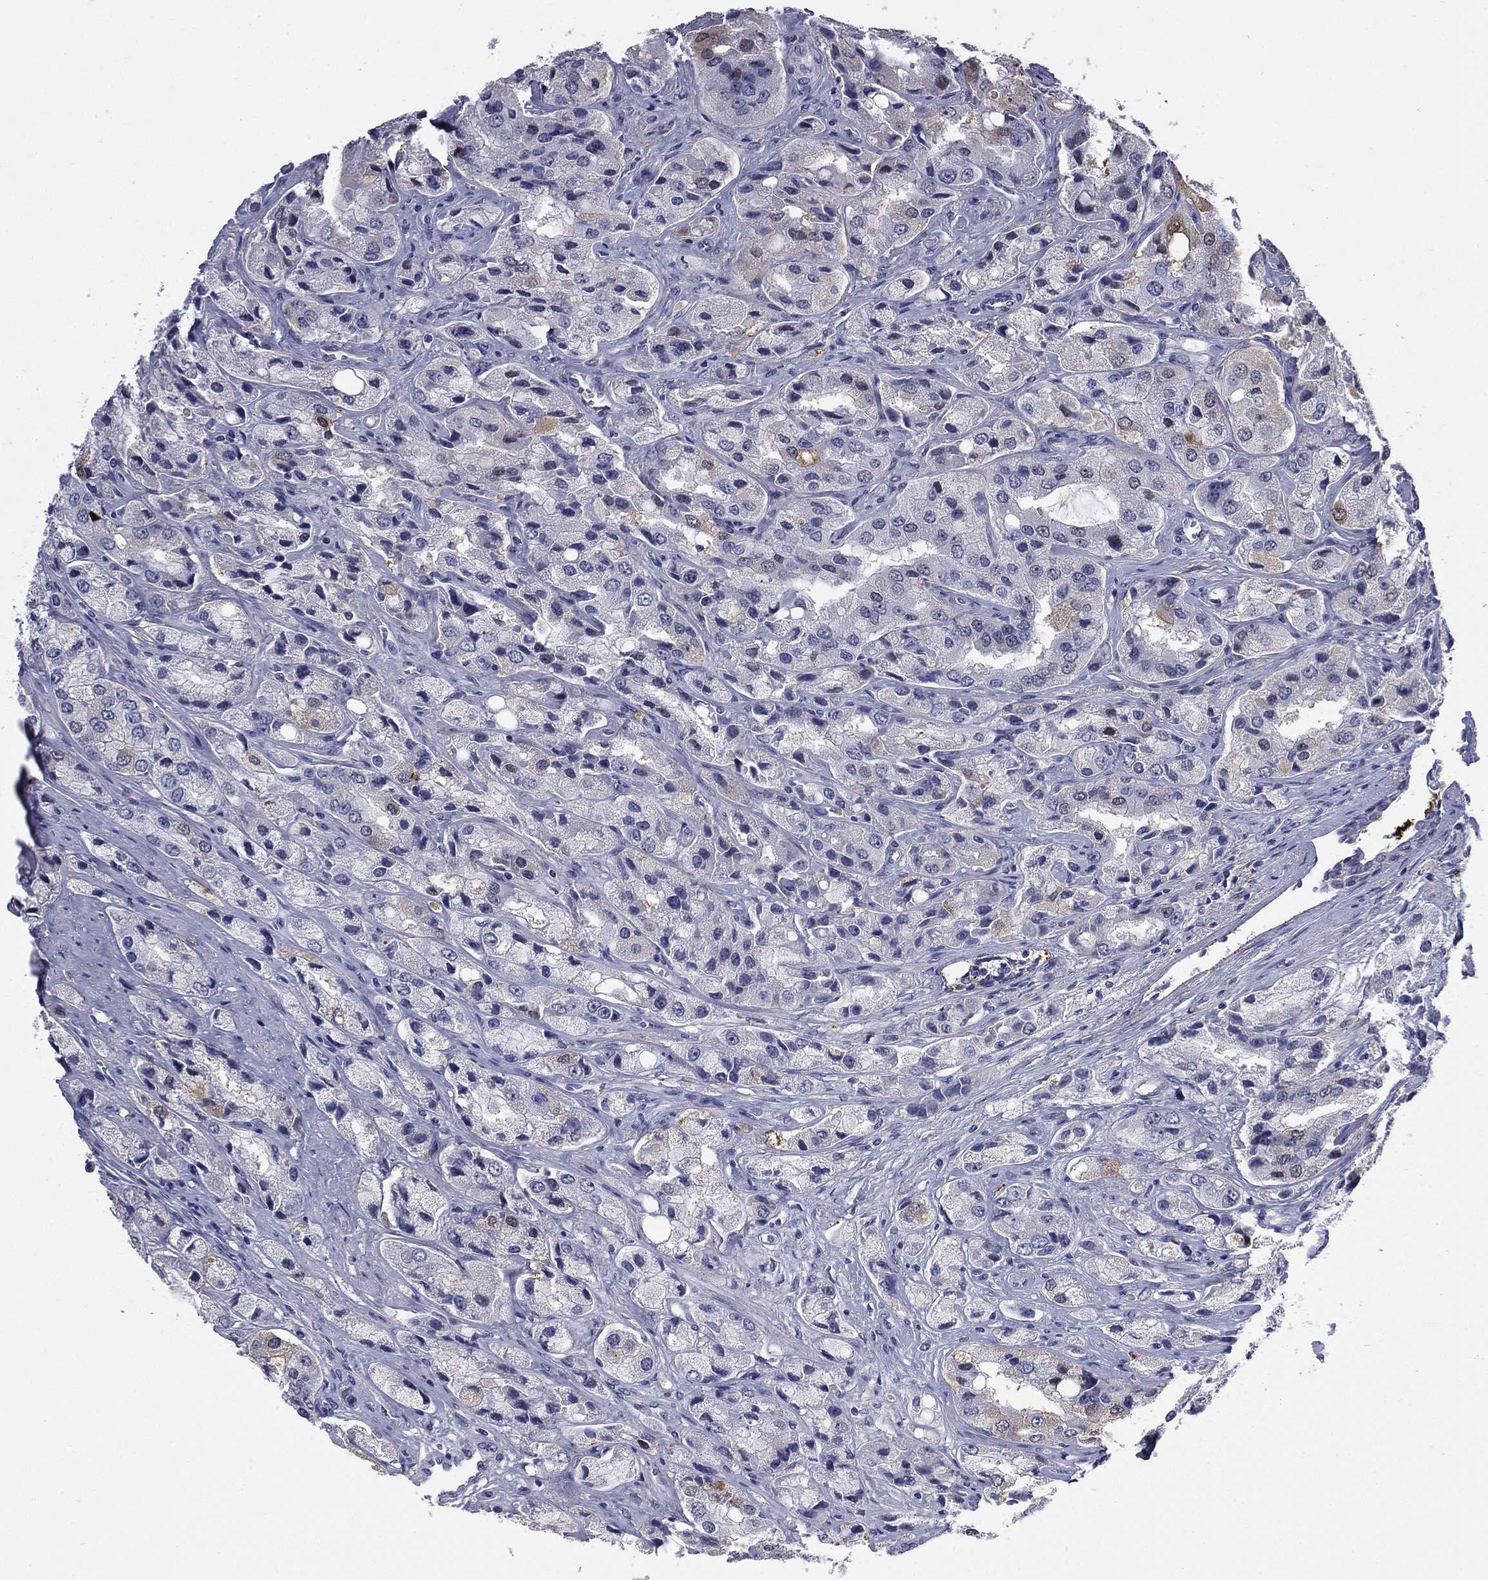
{"staining": {"intensity": "negative", "quantity": "none", "location": "none"}, "tissue": "prostate cancer", "cell_type": "Tumor cells", "image_type": "cancer", "snomed": [{"axis": "morphology", "description": "Adenocarcinoma, Low grade"}, {"axis": "topography", "description": "Prostate"}], "caption": "An immunohistochemistry (IHC) photomicrograph of prostate cancer is shown. There is no staining in tumor cells of prostate cancer. (DAB immunohistochemistry (IHC) with hematoxylin counter stain).", "gene": "BCL2L14", "patient": {"sex": "male", "age": 69}}